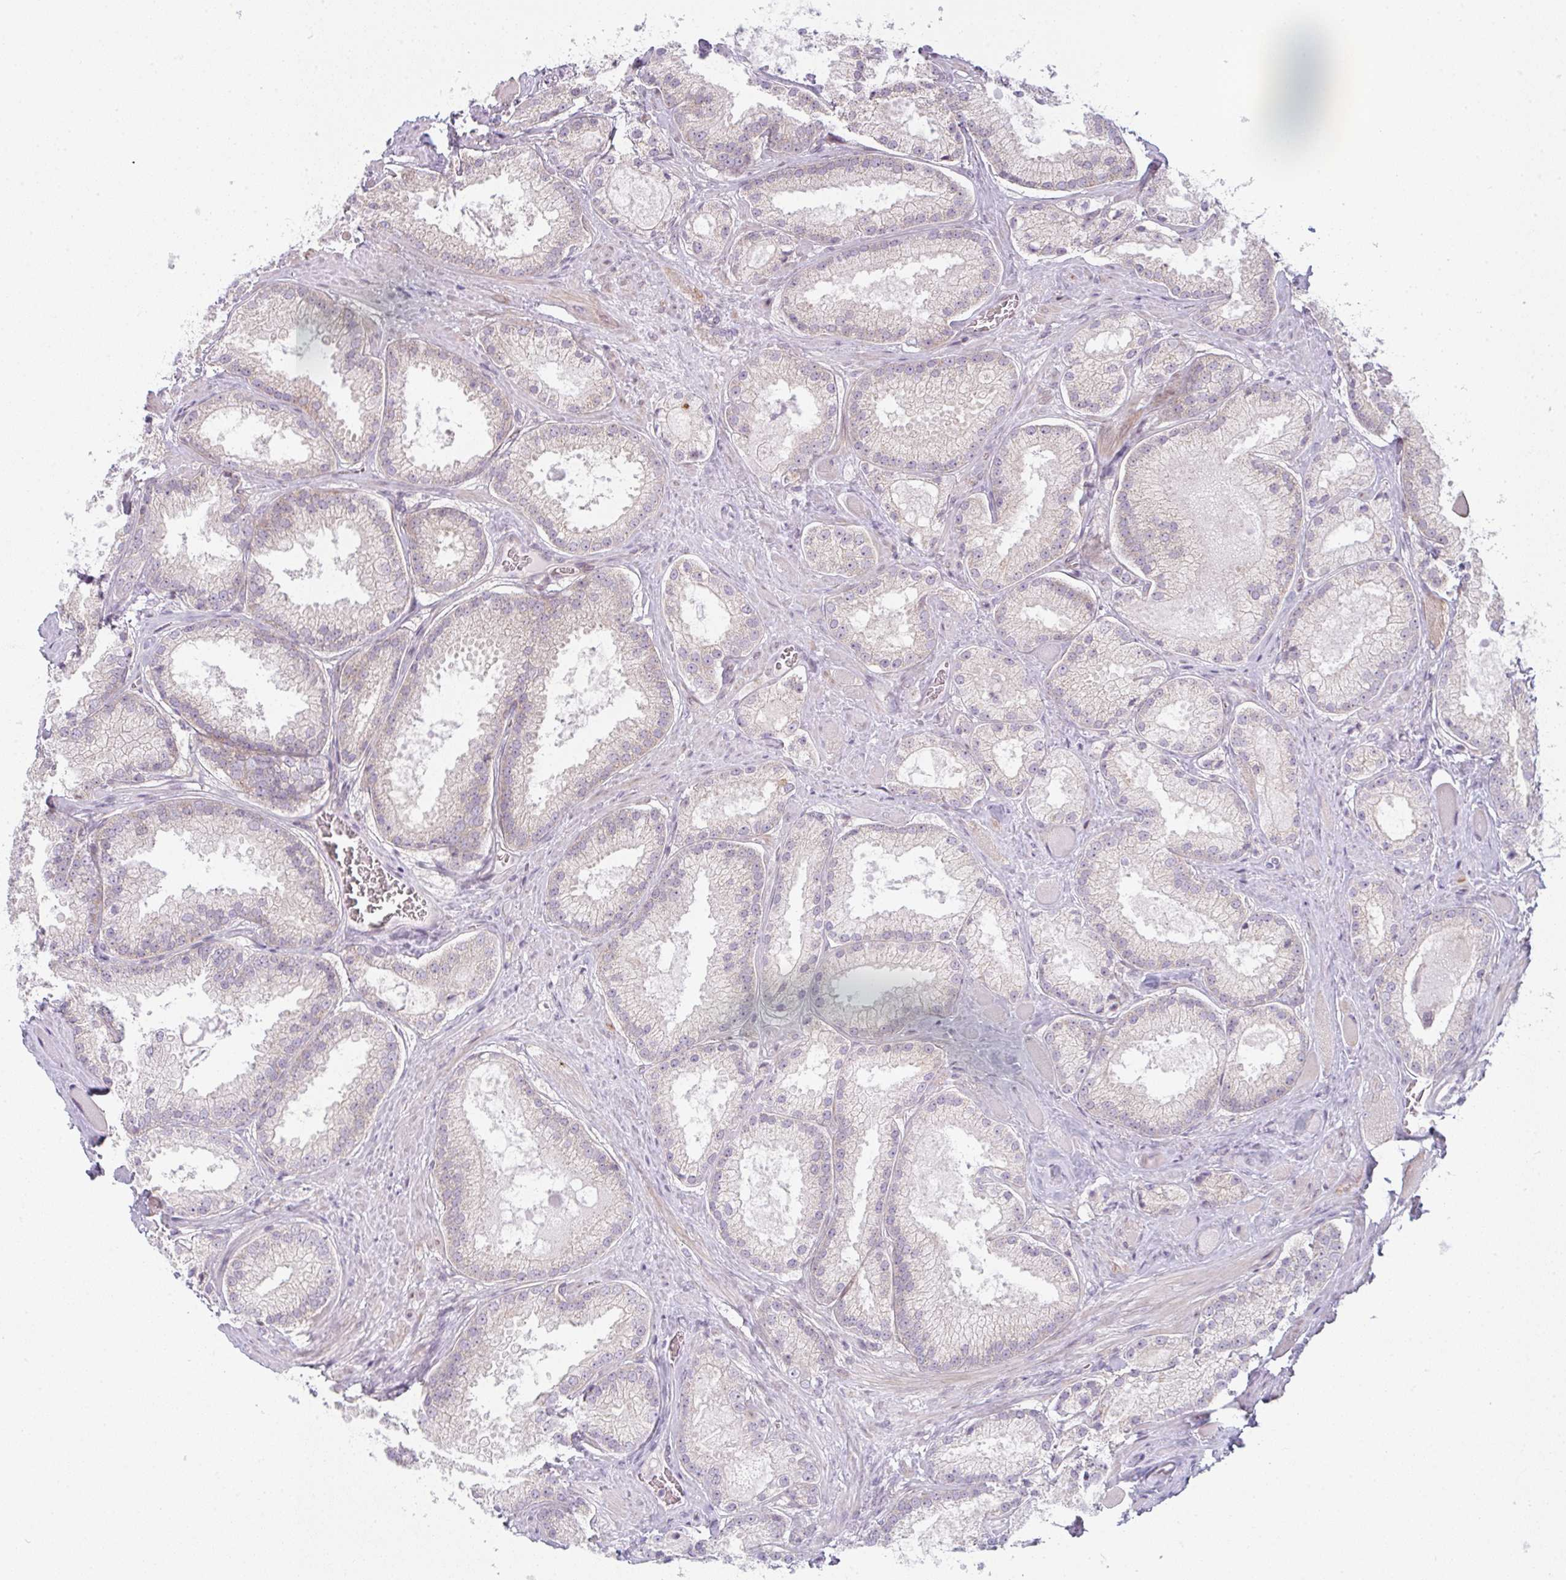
{"staining": {"intensity": "negative", "quantity": "none", "location": "none"}, "tissue": "prostate cancer", "cell_type": "Tumor cells", "image_type": "cancer", "snomed": [{"axis": "morphology", "description": "Adenocarcinoma, High grade"}, {"axis": "topography", "description": "Prostate"}], "caption": "This is an immunohistochemistry histopathology image of human prostate cancer. There is no expression in tumor cells.", "gene": "TMEM237", "patient": {"sex": "male", "age": 68}}